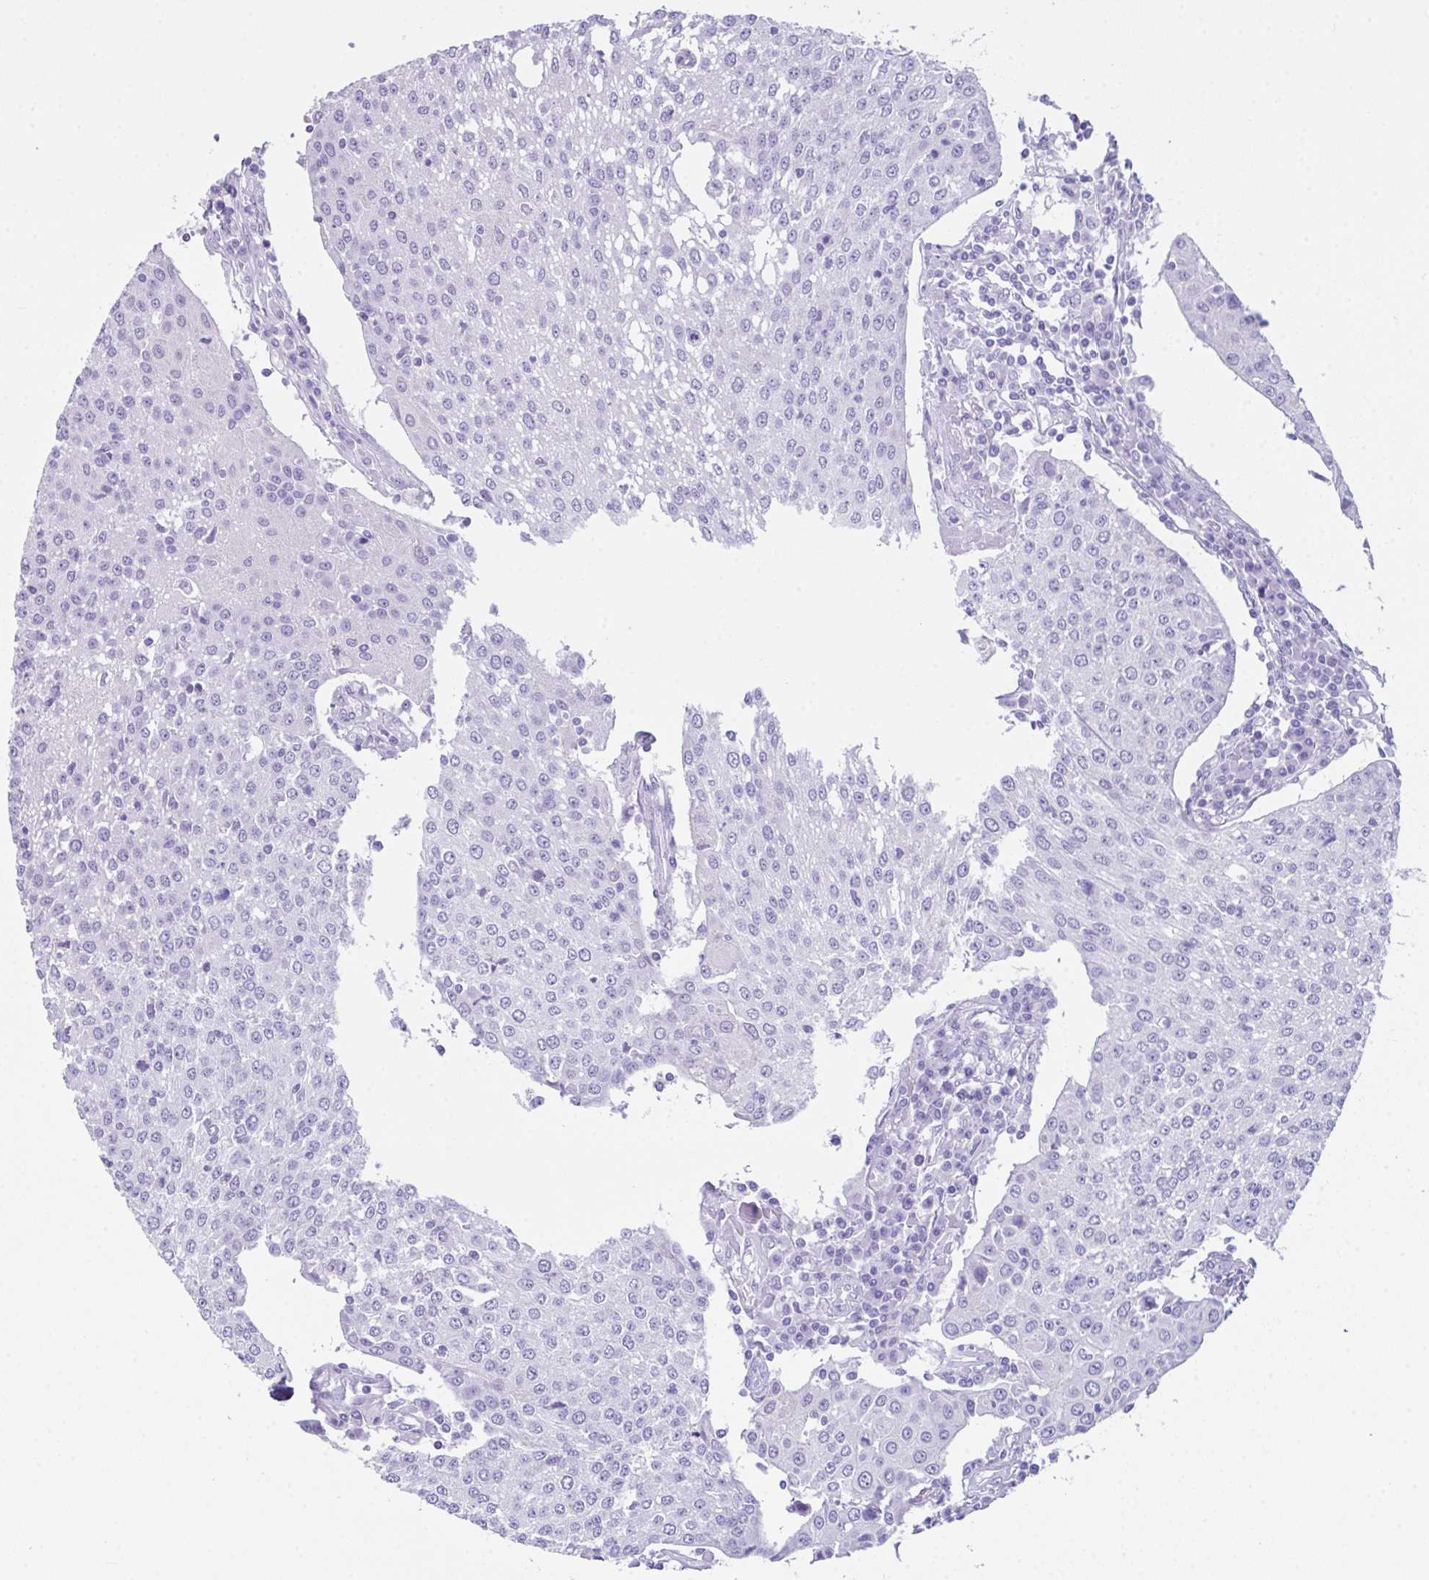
{"staining": {"intensity": "negative", "quantity": "none", "location": "none"}, "tissue": "urothelial cancer", "cell_type": "Tumor cells", "image_type": "cancer", "snomed": [{"axis": "morphology", "description": "Urothelial carcinoma, High grade"}, {"axis": "topography", "description": "Urinary bladder"}], "caption": "IHC micrograph of neoplastic tissue: human urothelial carcinoma (high-grade) stained with DAB (3,3'-diaminobenzidine) demonstrates no significant protein positivity in tumor cells.", "gene": "LGALS4", "patient": {"sex": "female", "age": 85}}